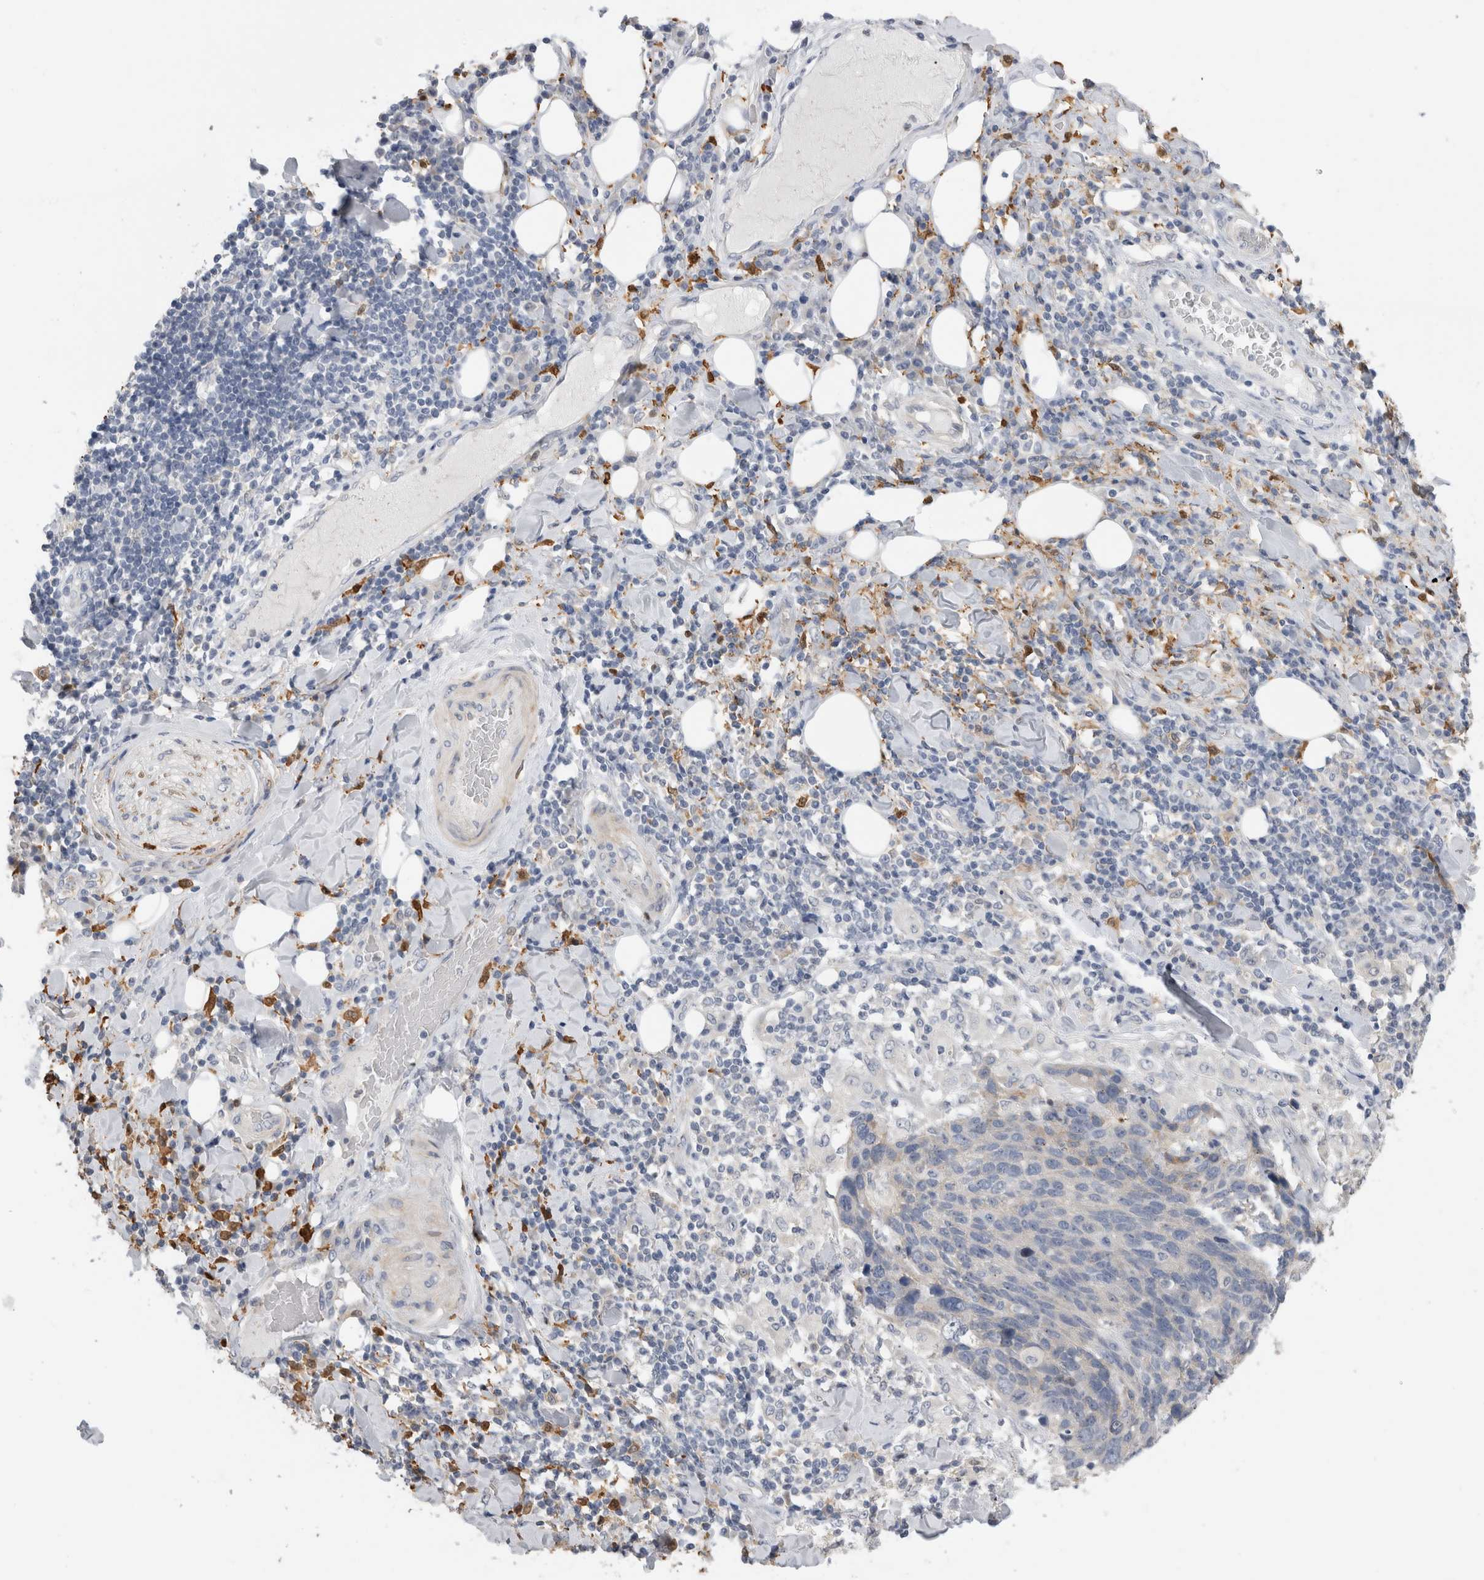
{"staining": {"intensity": "moderate", "quantity": "<25%", "location": "cytoplasmic/membranous"}, "tissue": "lung cancer", "cell_type": "Tumor cells", "image_type": "cancer", "snomed": [{"axis": "morphology", "description": "Squamous cell carcinoma, NOS"}, {"axis": "topography", "description": "Lung"}], "caption": "The immunohistochemical stain highlights moderate cytoplasmic/membranous positivity in tumor cells of lung cancer (squamous cell carcinoma) tissue.", "gene": "SLC20A2", "patient": {"sex": "male", "age": 66}}